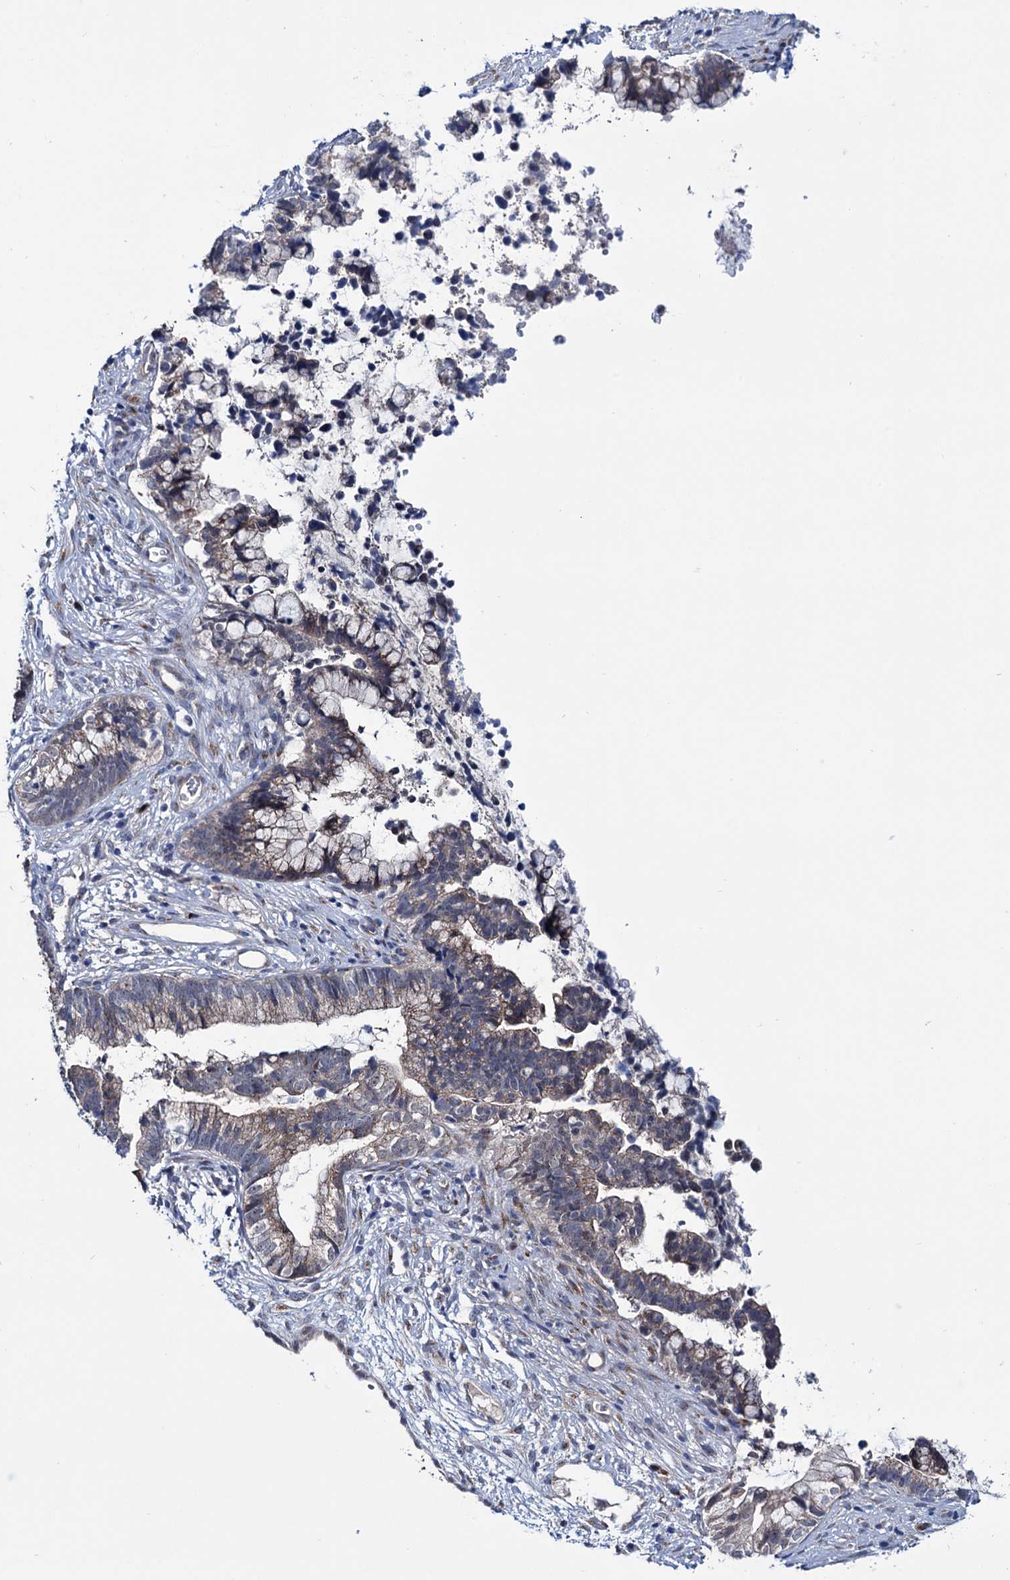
{"staining": {"intensity": "weak", "quantity": "<25%", "location": "cytoplasmic/membranous"}, "tissue": "cervical cancer", "cell_type": "Tumor cells", "image_type": "cancer", "snomed": [{"axis": "morphology", "description": "Adenocarcinoma, NOS"}, {"axis": "topography", "description": "Cervix"}], "caption": "Immunohistochemistry (IHC) histopathology image of neoplastic tissue: cervical cancer (adenocarcinoma) stained with DAB displays no significant protein positivity in tumor cells.", "gene": "EYA4", "patient": {"sex": "female", "age": 44}}